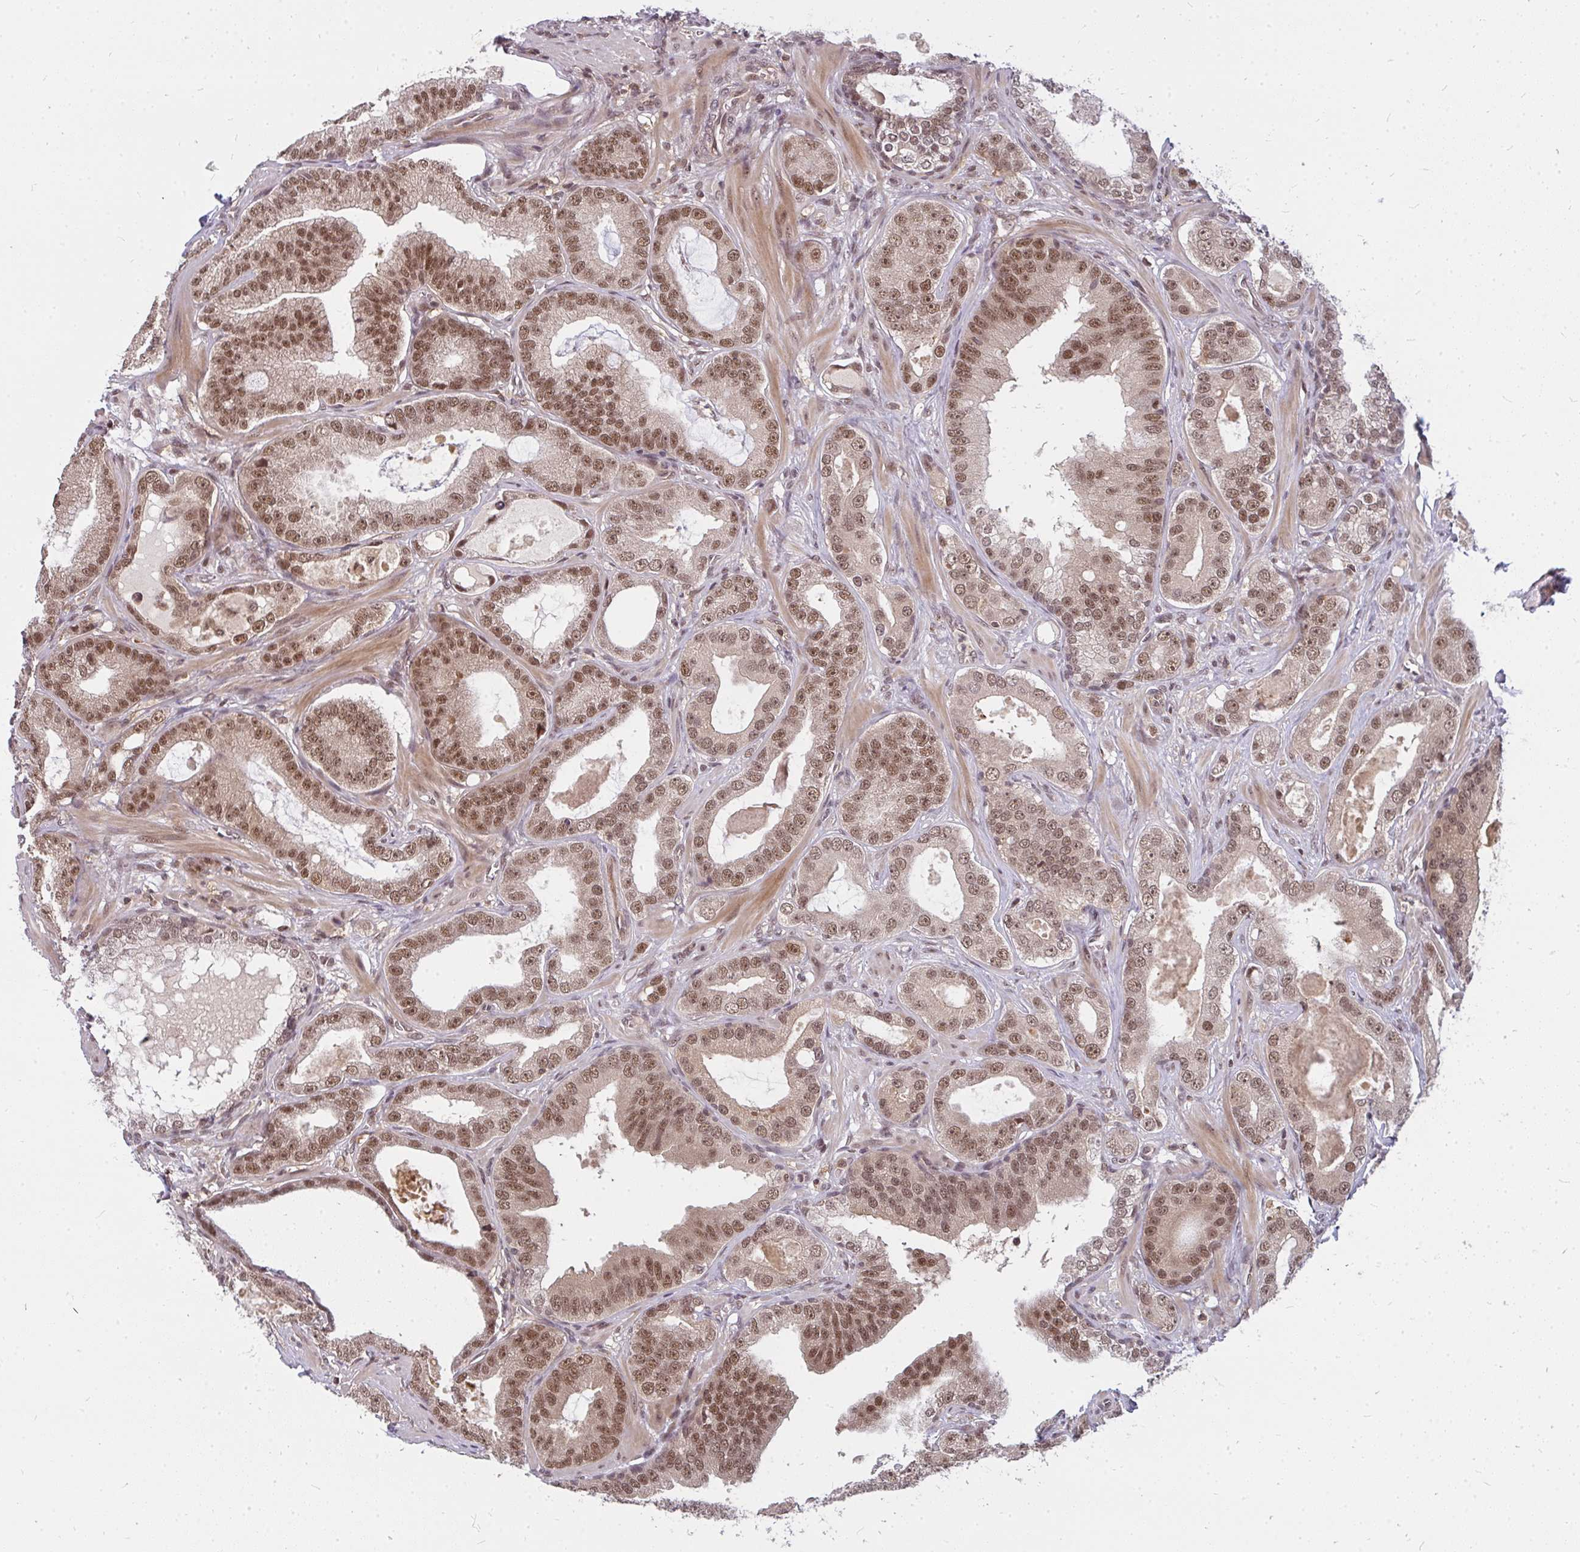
{"staining": {"intensity": "moderate", "quantity": ">75%", "location": "nuclear"}, "tissue": "prostate cancer", "cell_type": "Tumor cells", "image_type": "cancer", "snomed": [{"axis": "morphology", "description": "Adenocarcinoma, High grade"}, {"axis": "topography", "description": "Prostate"}], "caption": "Prostate adenocarcinoma (high-grade) was stained to show a protein in brown. There is medium levels of moderate nuclear expression in approximately >75% of tumor cells. The staining was performed using DAB to visualize the protein expression in brown, while the nuclei were stained in blue with hematoxylin (Magnification: 20x).", "gene": "GTF3C6", "patient": {"sex": "male", "age": 65}}